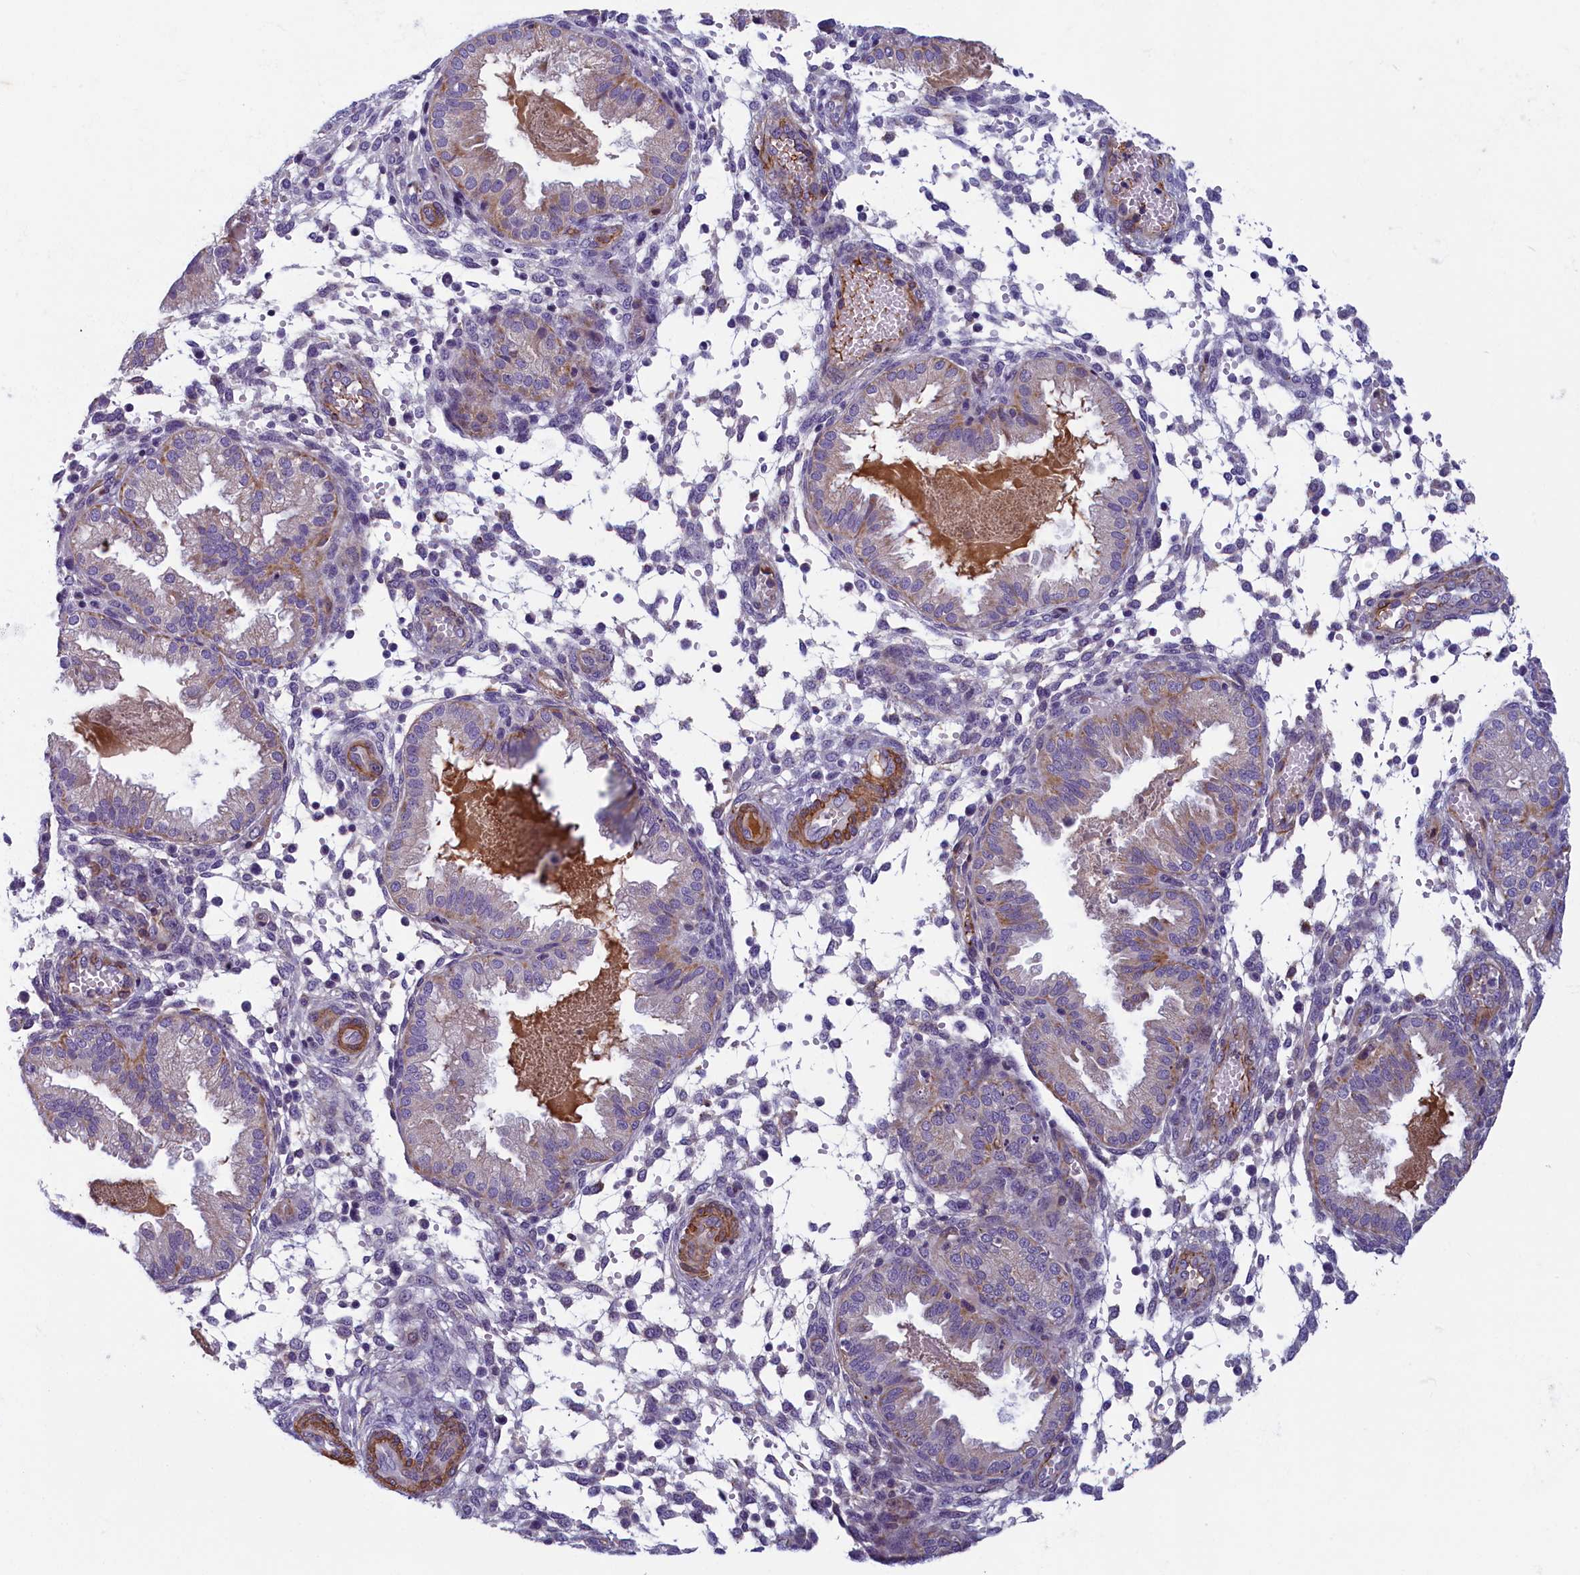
{"staining": {"intensity": "negative", "quantity": "none", "location": "none"}, "tissue": "endometrium", "cell_type": "Cells in endometrial stroma", "image_type": "normal", "snomed": [{"axis": "morphology", "description": "Normal tissue, NOS"}, {"axis": "topography", "description": "Endometrium"}], "caption": "IHC of normal endometrium reveals no expression in cells in endometrial stroma.", "gene": "BCL2L13", "patient": {"sex": "female", "age": 33}}